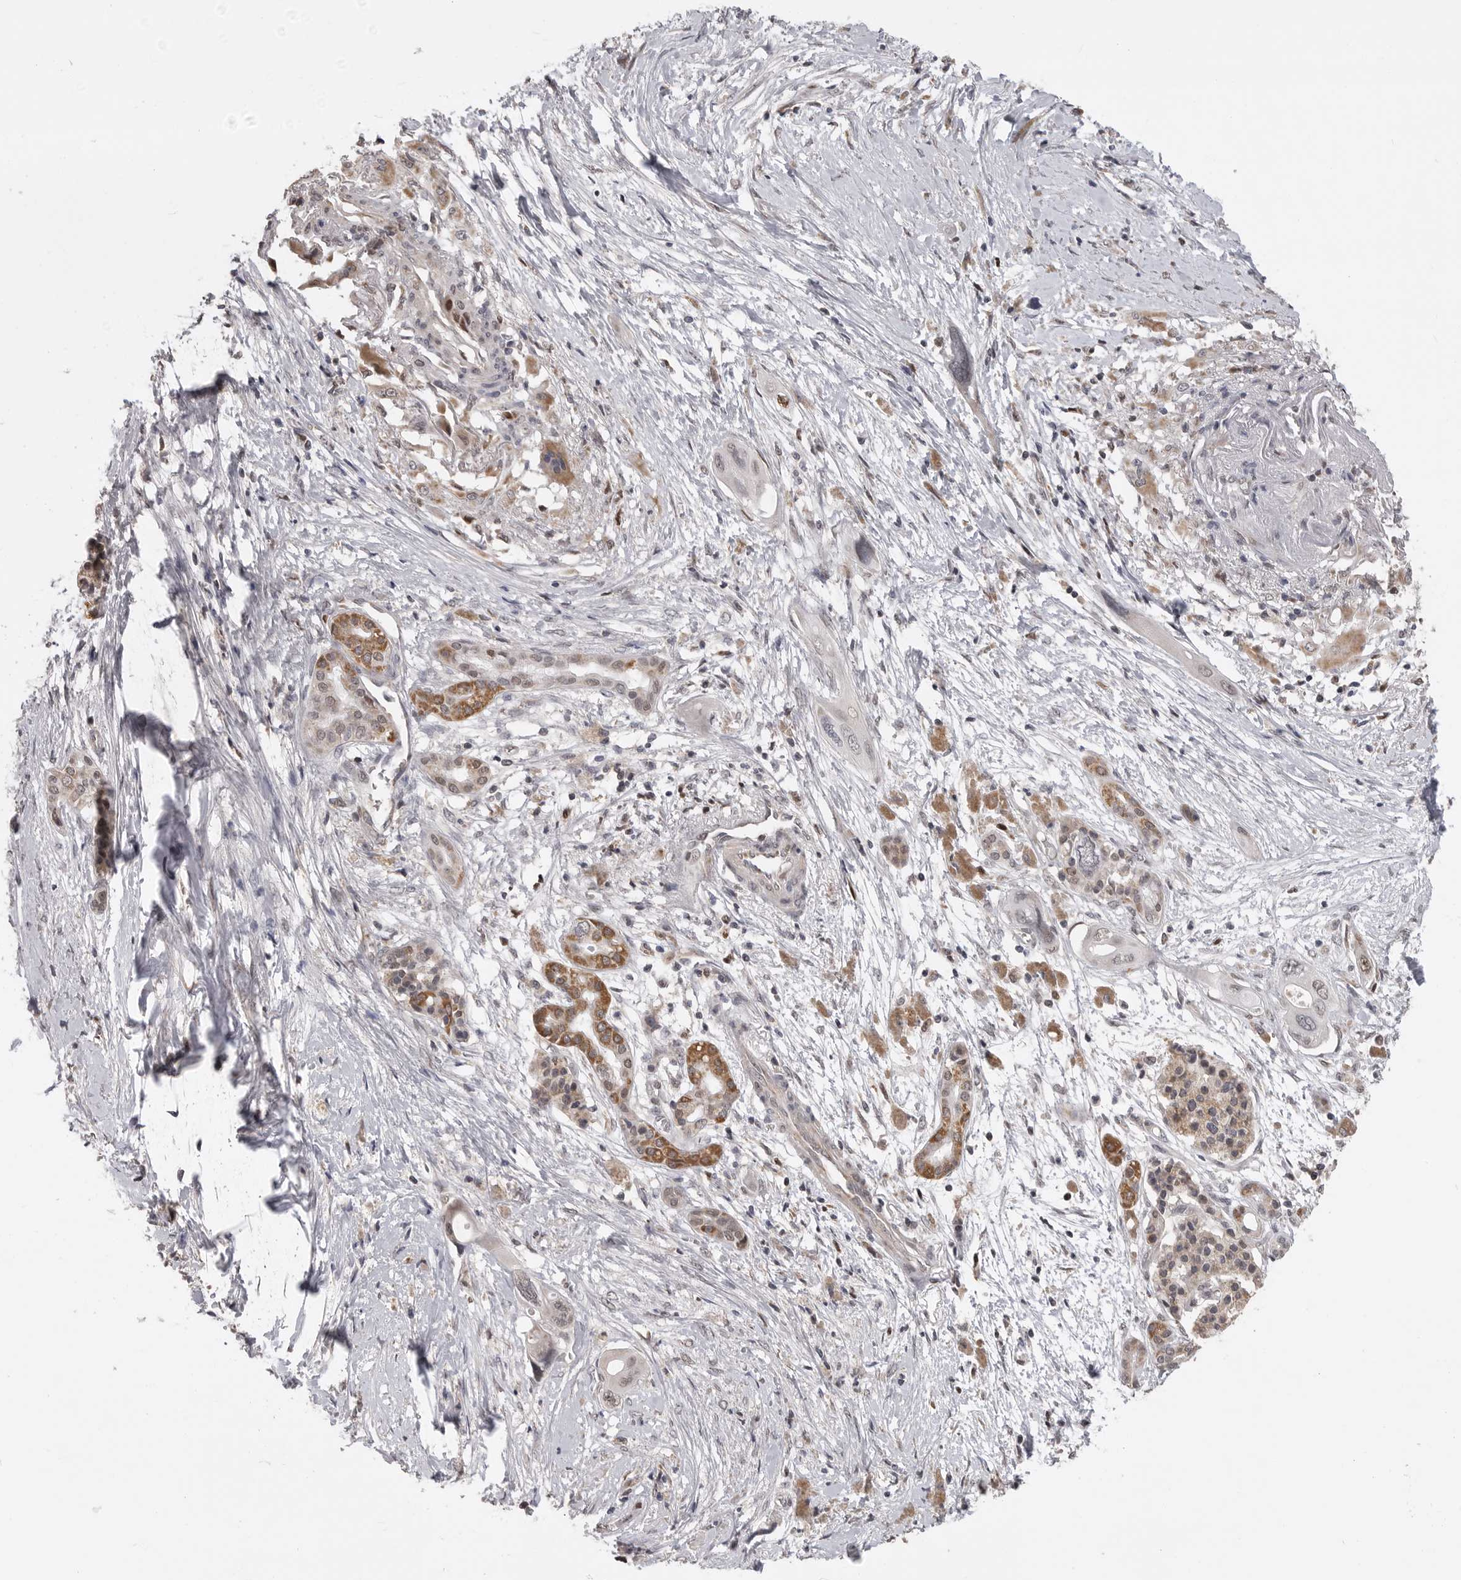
{"staining": {"intensity": "moderate", "quantity": "25%-75%", "location": "nuclear"}, "tissue": "pancreatic cancer", "cell_type": "Tumor cells", "image_type": "cancer", "snomed": [{"axis": "morphology", "description": "Adenocarcinoma, NOS"}, {"axis": "topography", "description": "Pancreas"}], "caption": "Immunohistochemical staining of human pancreatic adenocarcinoma exhibits medium levels of moderate nuclear expression in about 25%-75% of tumor cells. (brown staining indicates protein expression, while blue staining denotes nuclei).", "gene": "SMARCC1", "patient": {"sex": "male", "age": 66}}